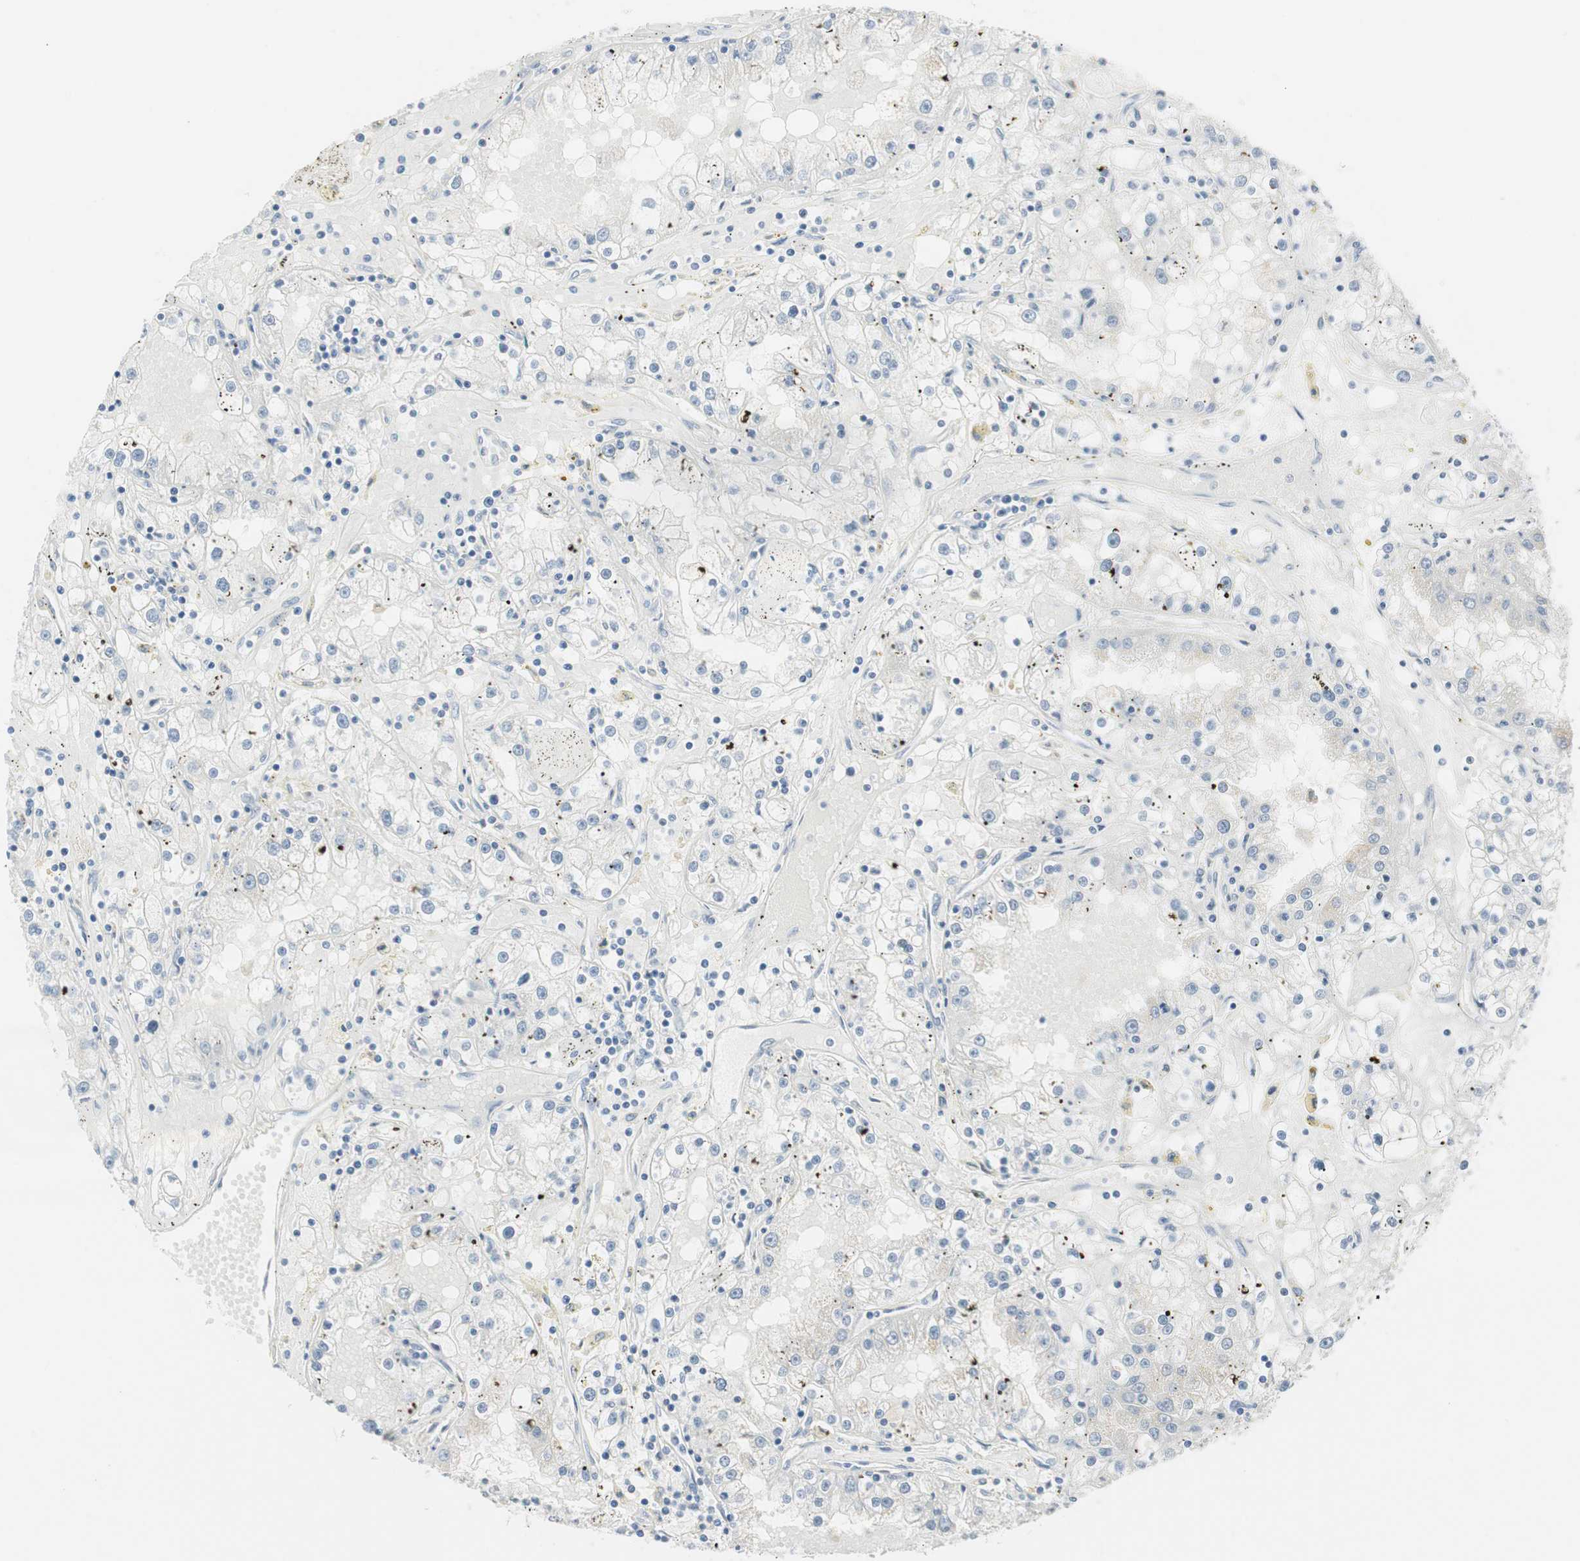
{"staining": {"intensity": "negative", "quantity": "none", "location": "none"}, "tissue": "renal cancer", "cell_type": "Tumor cells", "image_type": "cancer", "snomed": [{"axis": "morphology", "description": "Adenocarcinoma, NOS"}, {"axis": "topography", "description": "Kidney"}], "caption": "Immunohistochemical staining of human adenocarcinoma (renal) reveals no significant positivity in tumor cells. The staining was performed using DAB (3,3'-diaminobenzidine) to visualize the protein expression in brown, while the nuclei were stained in blue with hematoxylin (Magnification: 20x).", "gene": "MLLT10", "patient": {"sex": "male", "age": 56}}